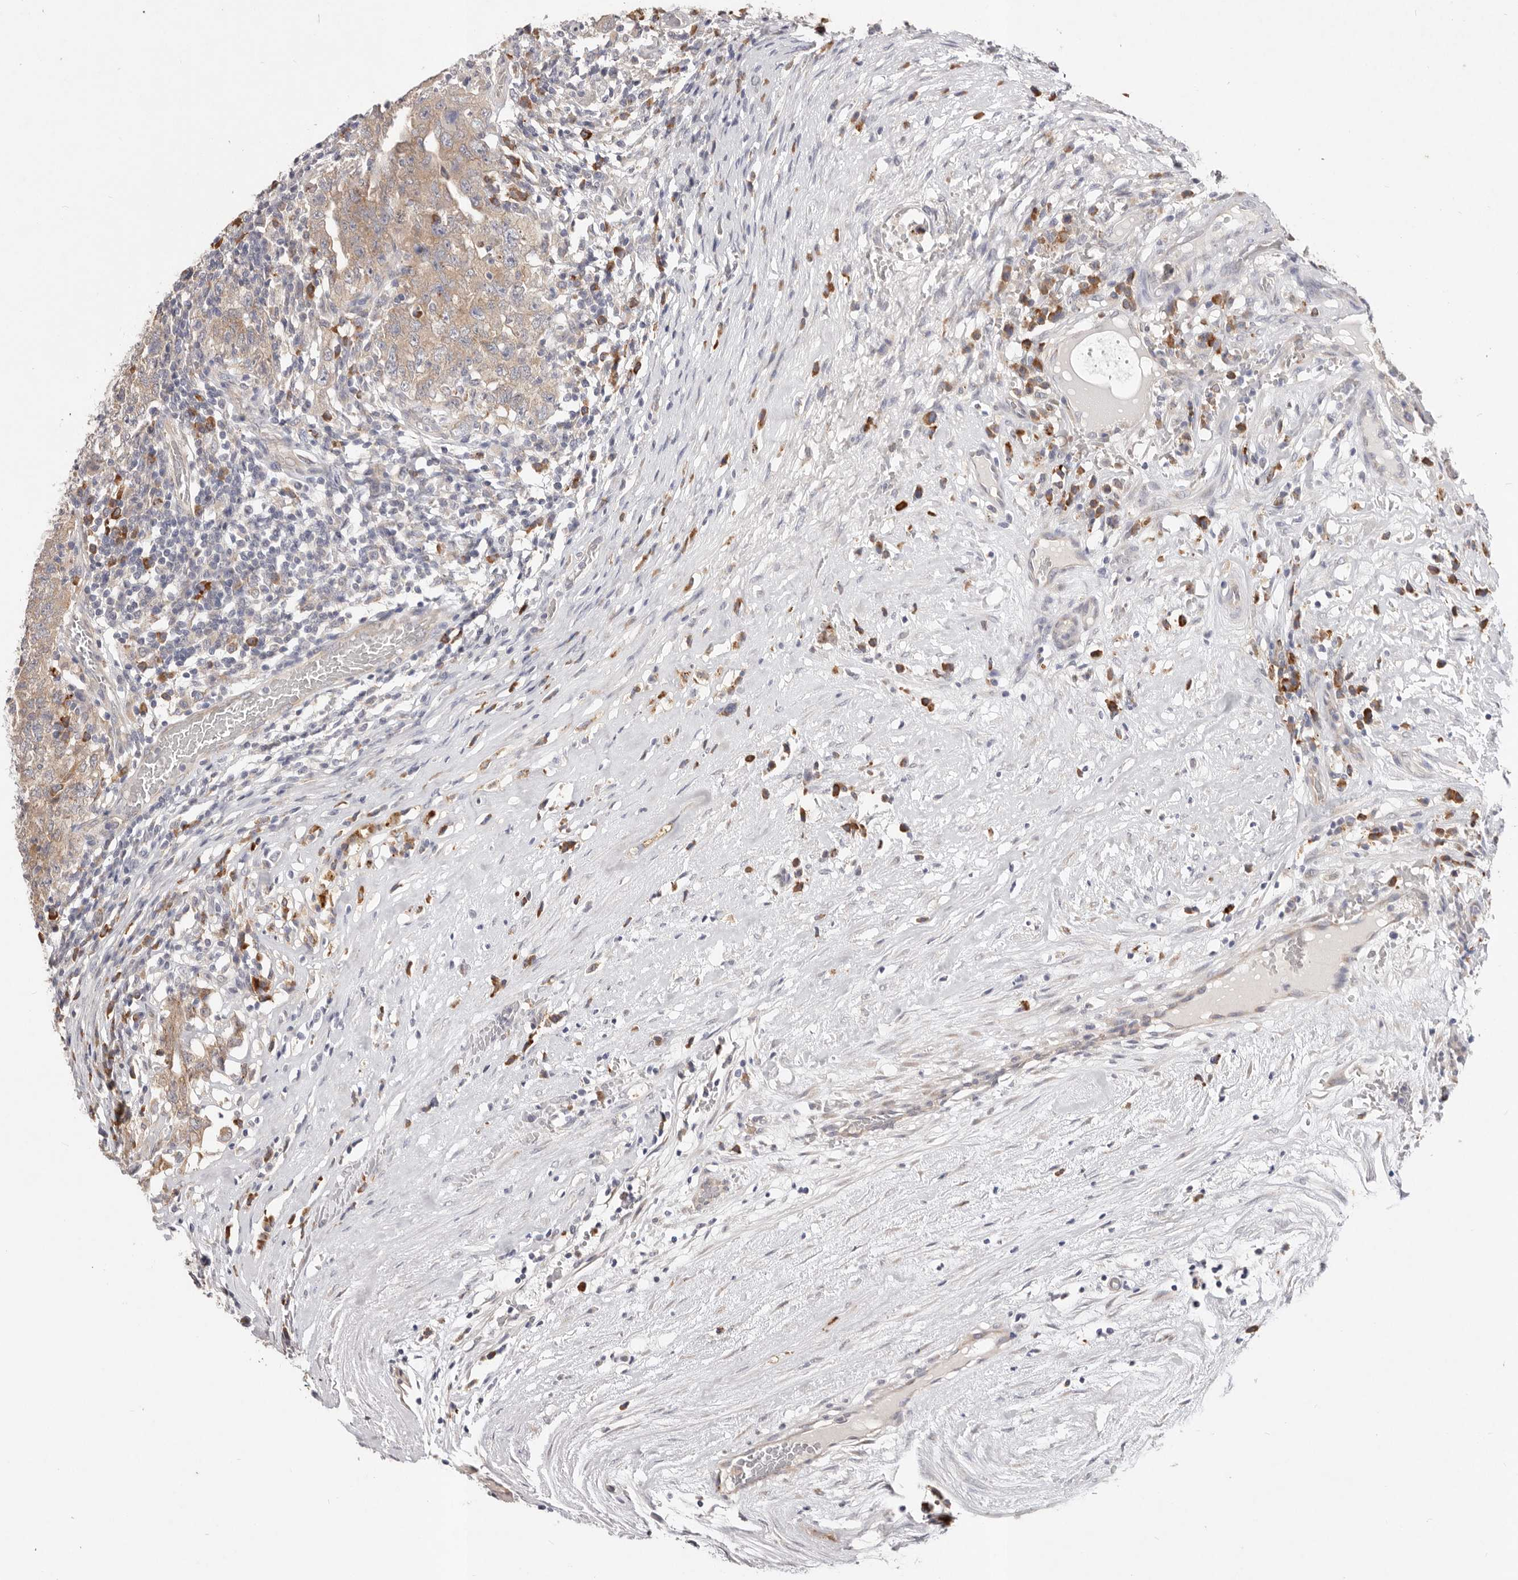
{"staining": {"intensity": "moderate", "quantity": ">75%", "location": "cytoplasmic/membranous"}, "tissue": "testis cancer", "cell_type": "Tumor cells", "image_type": "cancer", "snomed": [{"axis": "morphology", "description": "Carcinoma, Embryonal, NOS"}, {"axis": "topography", "description": "Testis"}], "caption": "Embryonal carcinoma (testis) tissue shows moderate cytoplasmic/membranous expression in approximately >75% of tumor cells, visualized by immunohistochemistry.", "gene": "WDR77", "patient": {"sex": "male", "age": 26}}